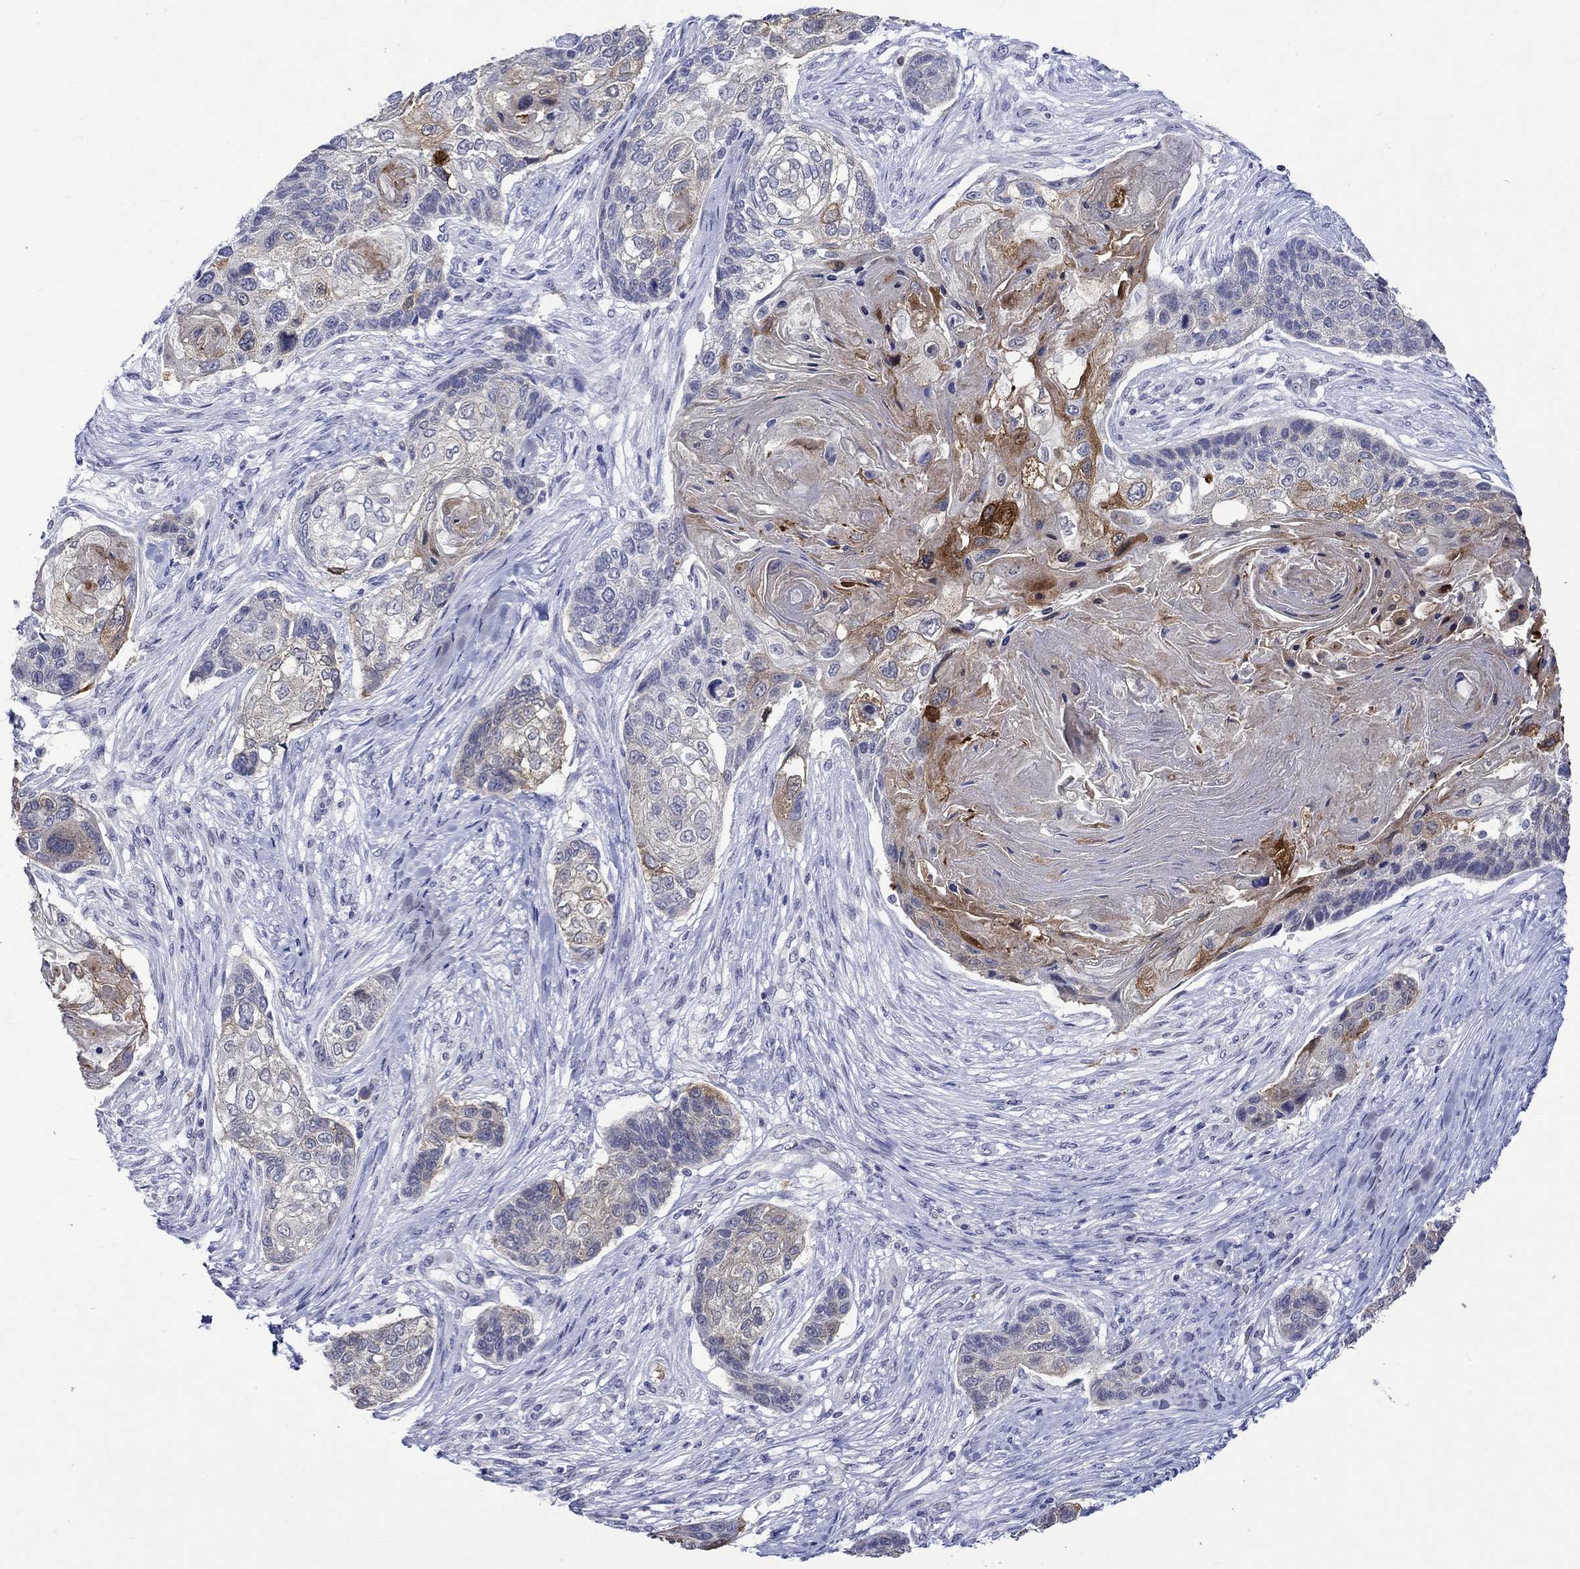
{"staining": {"intensity": "moderate", "quantity": "<25%", "location": "cytoplasmic/membranous"}, "tissue": "lung cancer", "cell_type": "Tumor cells", "image_type": "cancer", "snomed": [{"axis": "morphology", "description": "Normal tissue, NOS"}, {"axis": "morphology", "description": "Squamous cell carcinoma, NOS"}, {"axis": "topography", "description": "Bronchus"}, {"axis": "topography", "description": "Lung"}], "caption": "DAB (3,3'-diaminobenzidine) immunohistochemical staining of human lung cancer reveals moderate cytoplasmic/membranous protein positivity in about <25% of tumor cells.", "gene": "CRYAB", "patient": {"sex": "male", "age": 69}}